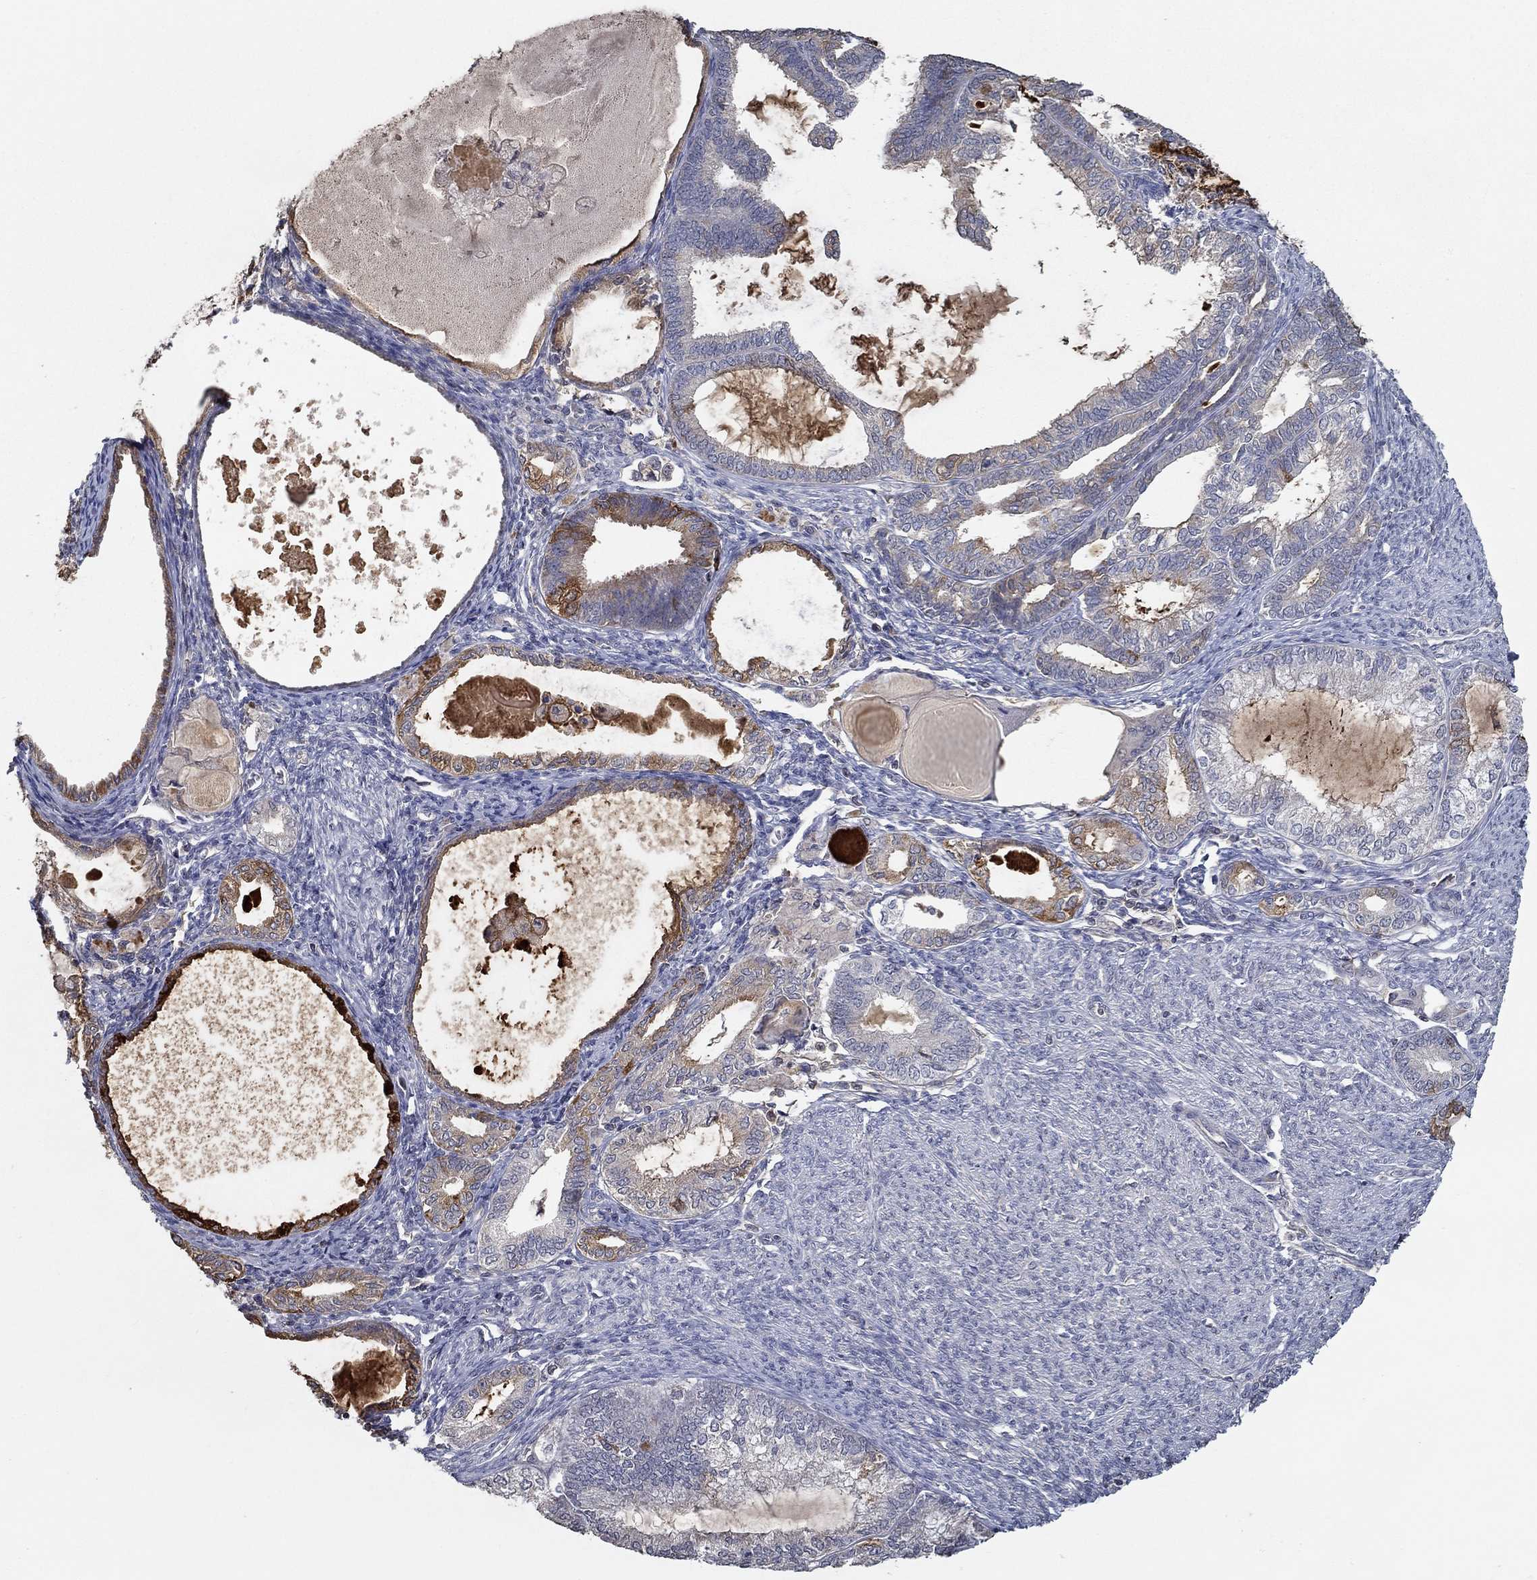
{"staining": {"intensity": "moderate", "quantity": "25%-75%", "location": "cytoplasmic/membranous"}, "tissue": "endometrial cancer", "cell_type": "Tumor cells", "image_type": "cancer", "snomed": [{"axis": "morphology", "description": "Adenocarcinoma, NOS"}, {"axis": "topography", "description": "Endometrium"}], "caption": "DAB (3,3'-diaminobenzidine) immunohistochemical staining of human endometrial cancer displays moderate cytoplasmic/membranous protein staining in about 25%-75% of tumor cells.", "gene": "IL10", "patient": {"sex": "female", "age": 86}}